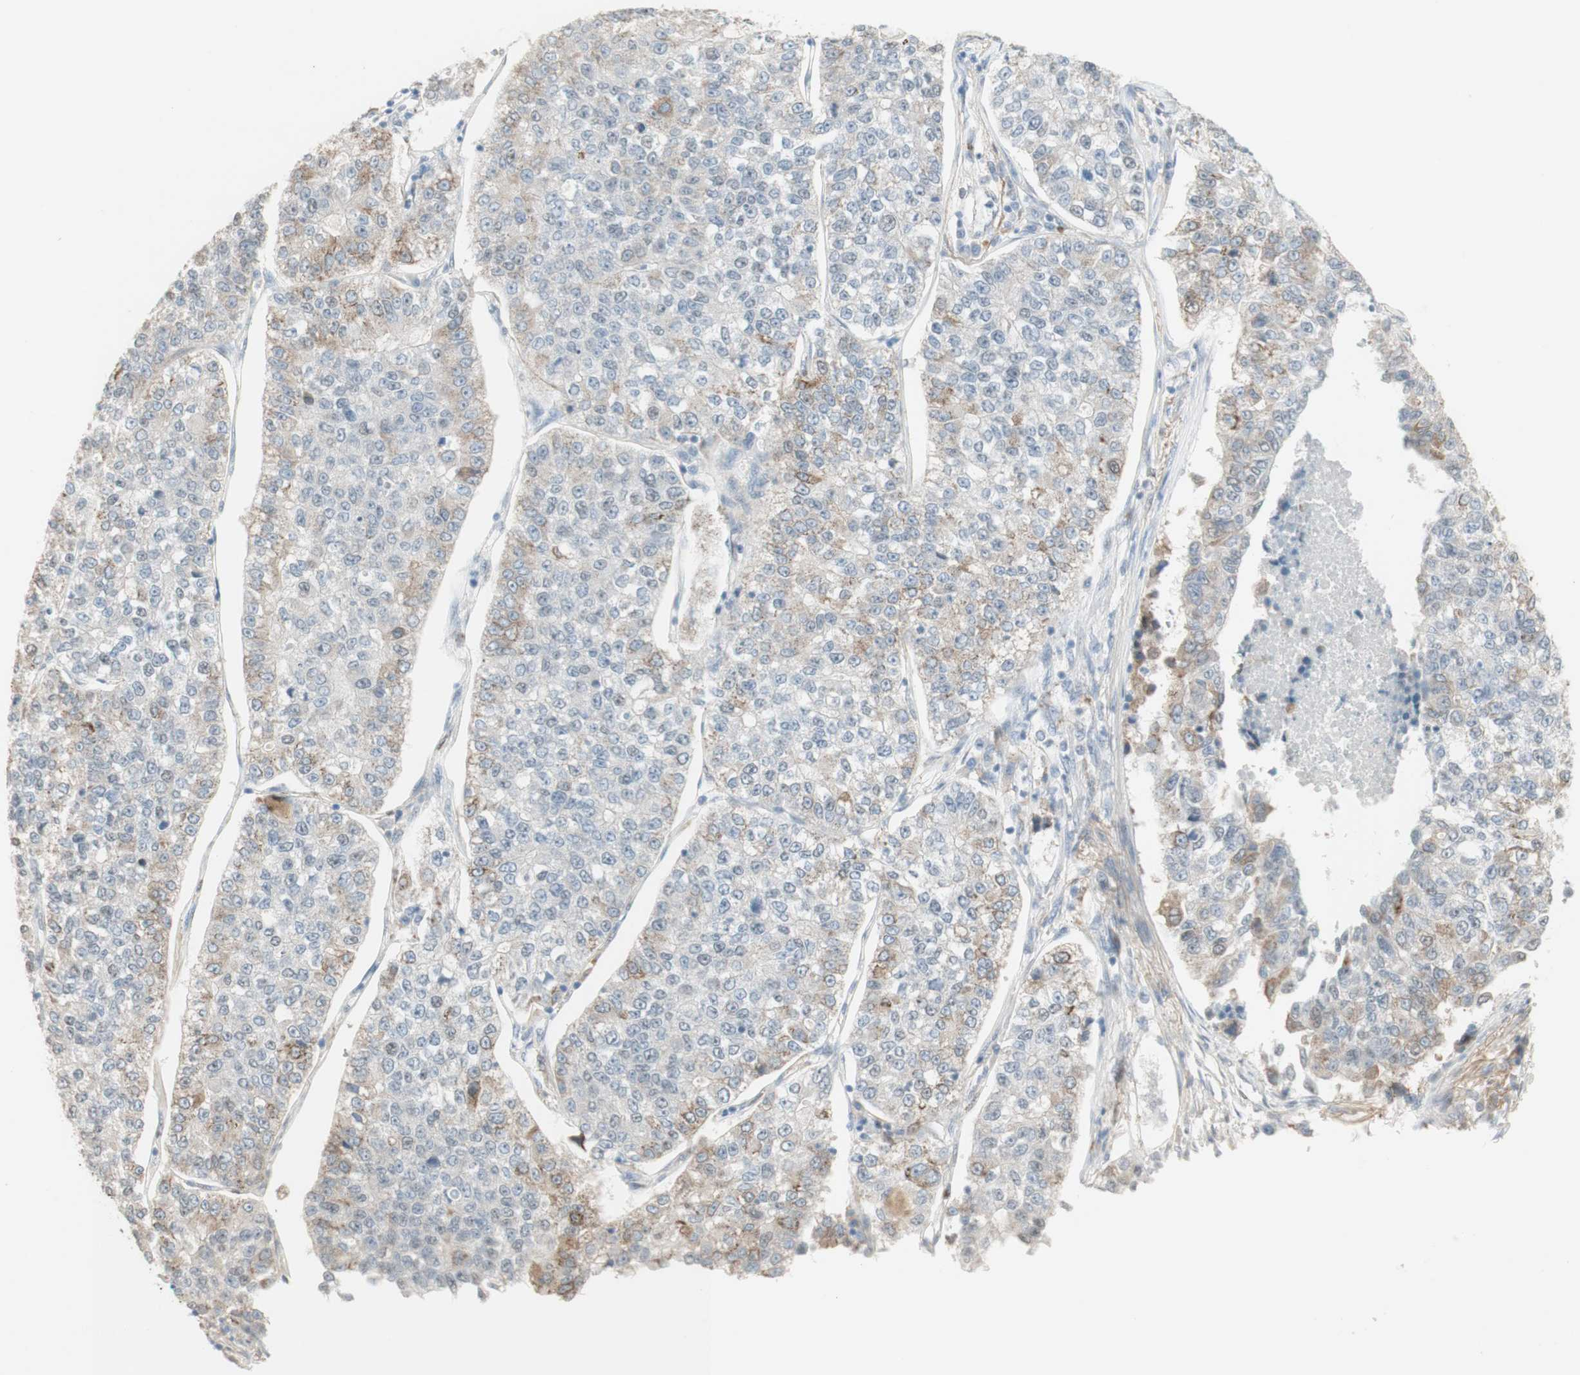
{"staining": {"intensity": "weak", "quantity": "<25%", "location": "cytoplasmic/membranous"}, "tissue": "lung cancer", "cell_type": "Tumor cells", "image_type": "cancer", "snomed": [{"axis": "morphology", "description": "Adenocarcinoma, NOS"}, {"axis": "topography", "description": "Lung"}], "caption": "Tumor cells are negative for brown protein staining in lung cancer (adenocarcinoma). The staining is performed using DAB (3,3'-diaminobenzidine) brown chromogen with nuclei counter-stained in using hematoxylin.", "gene": "MUC3A", "patient": {"sex": "male", "age": 49}}